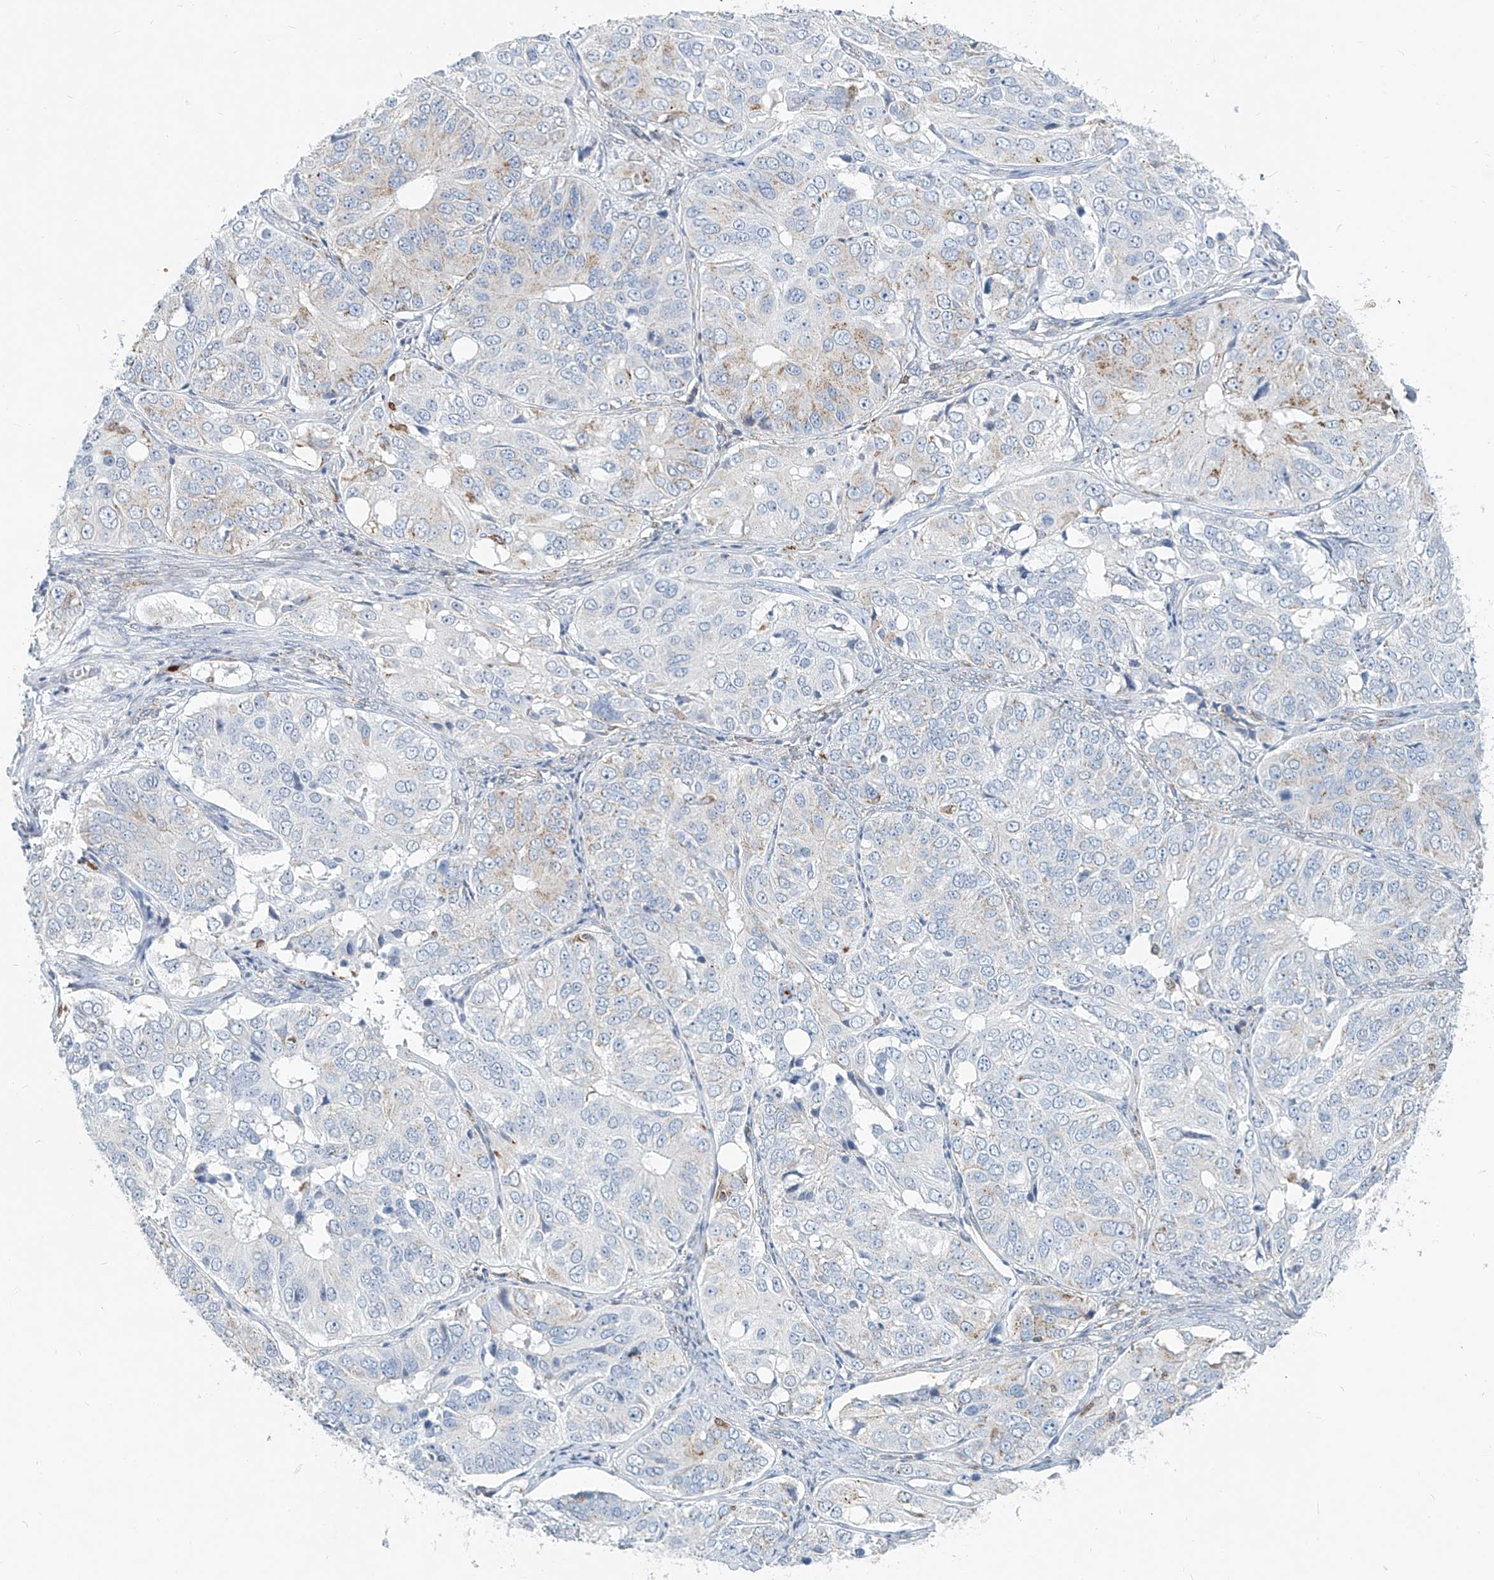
{"staining": {"intensity": "negative", "quantity": "none", "location": "none"}, "tissue": "ovarian cancer", "cell_type": "Tumor cells", "image_type": "cancer", "snomed": [{"axis": "morphology", "description": "Carcinoma, endometroid"}, {"axis": "topography", "description": "Ovary"}], "caption": "High power microscopy image of an immunohistochemistry micrograph of ovarian cancer (endometroid carcinoma), revealing no significant staining in tumor cells.", "gene": "PTPRA", "patient": {"sex": "female", "age": 51}}